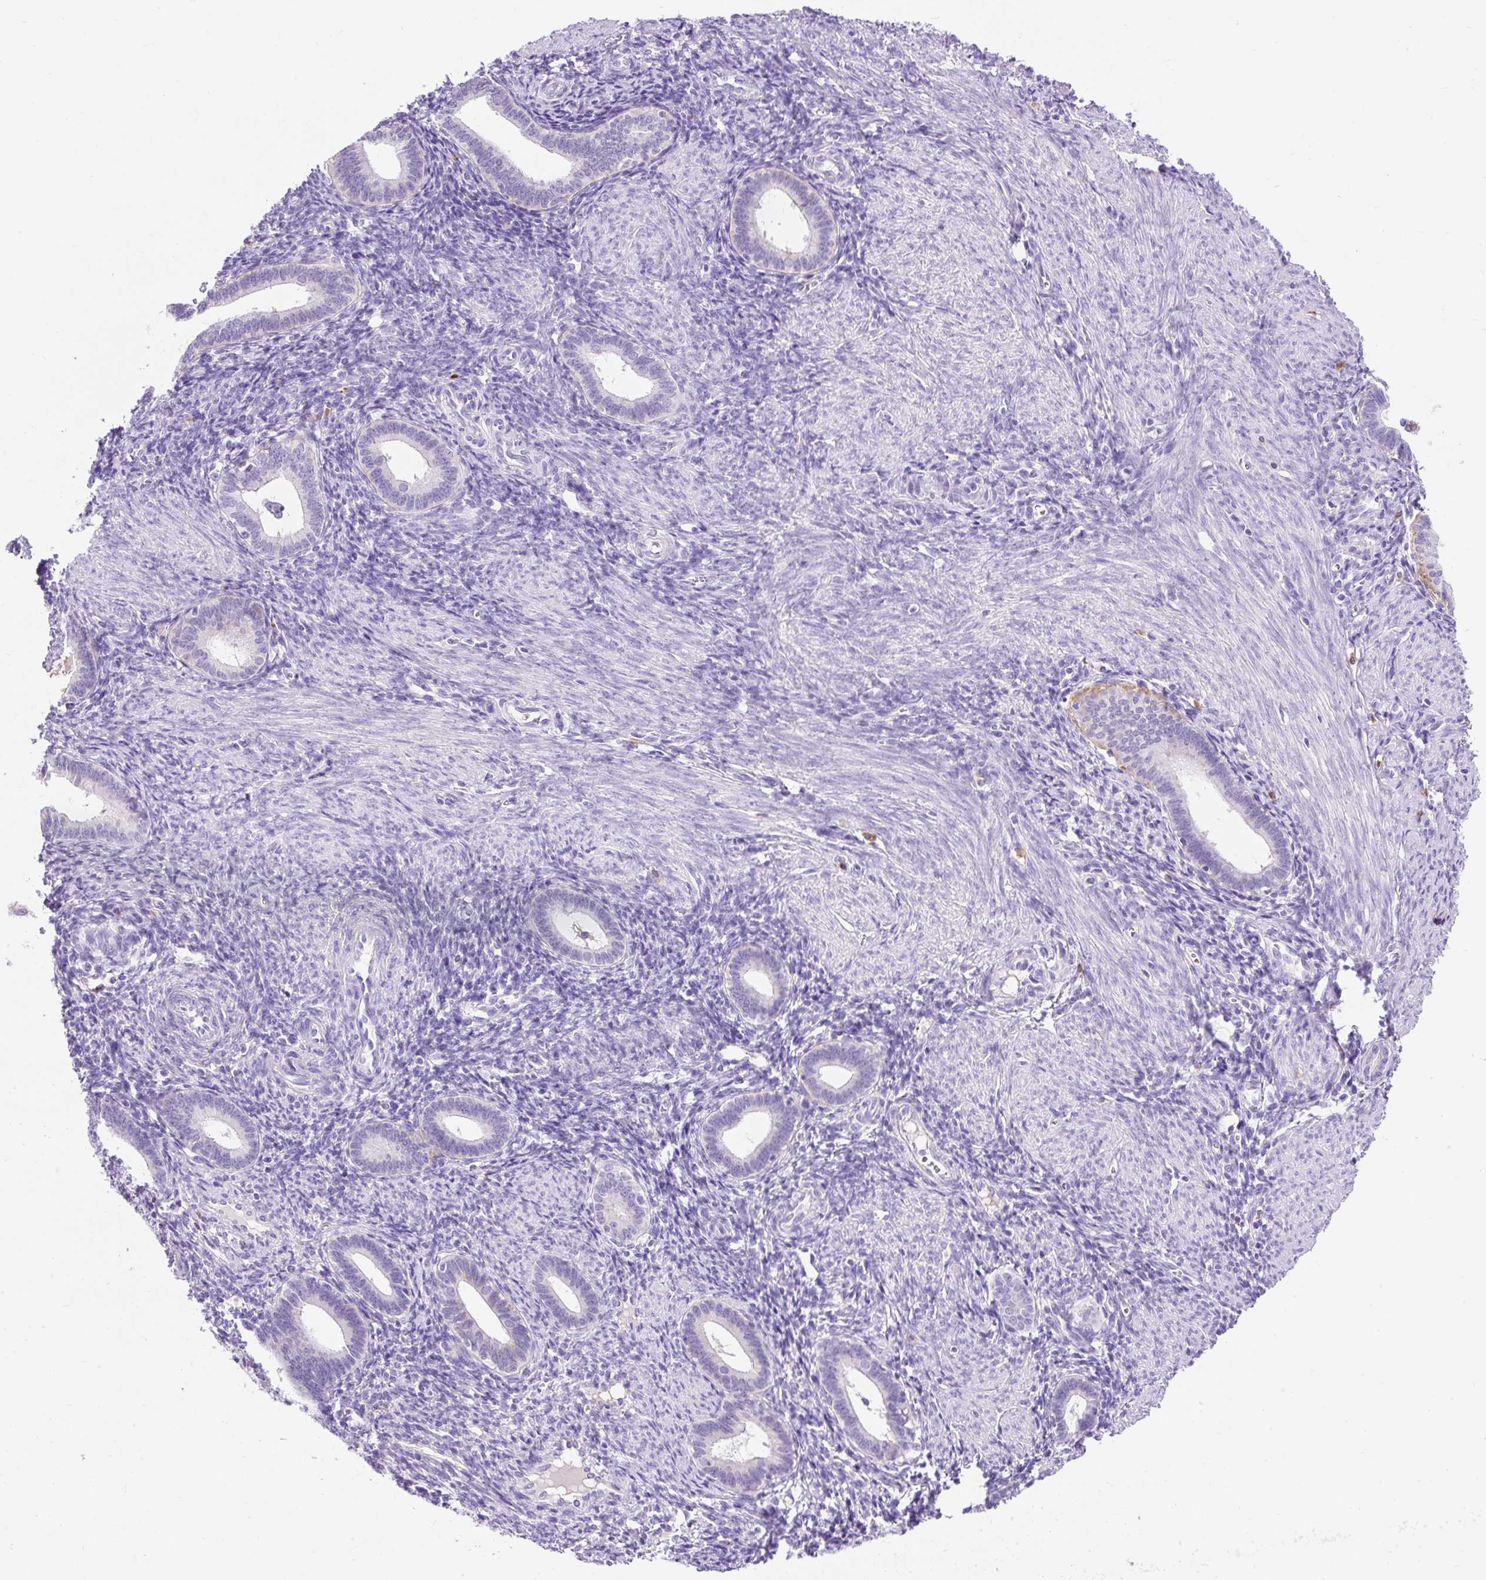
{"staining": {"intensity": "negative", "quantity": "none", "location": "none"}, "tissue": "endometrium", "cell_type": "Cells in endometrial stroma", "image_type": "normal", "snomed": [{"axis": "morphology", "description": "Normal tissue, NOS"}, {"axis": "topography", "description": "Endometrium"}], "caption": "Endometrium stained for a protein using immunohistochemistry (IHC) exhibits no expression cells in endometrial stroma.", "gene": "HEXB", "patient": {"sex": "female", "age": 41}}